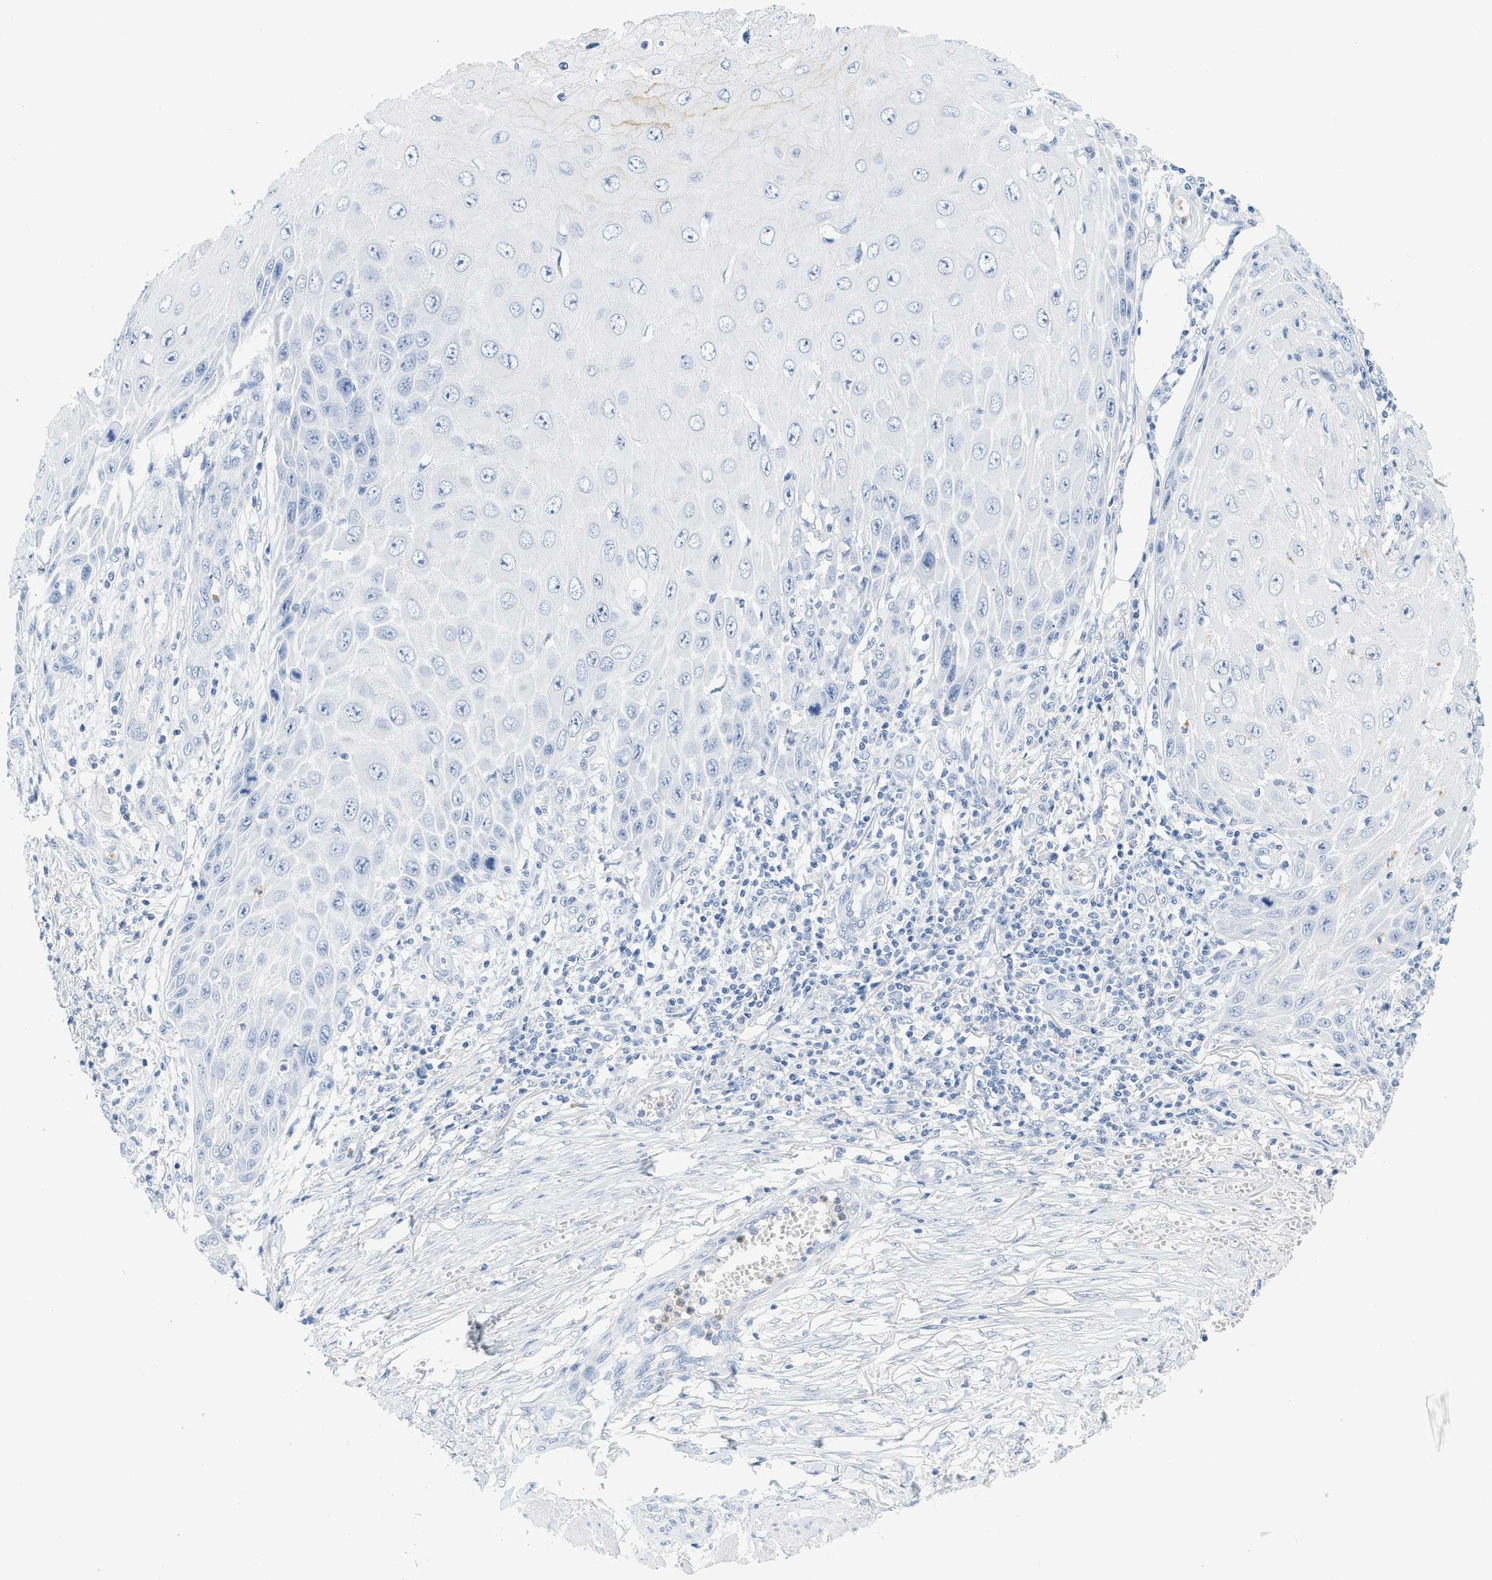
{"staining": {"intensity": "negative", "quantity": "none", "location": "none"}, "tissue": "skin cancer", "cell_type": "Tumor cells", "image_type": "cancer", "snomed": [{"axis": "morphology", "description": "Squamous cell carcinoma, NOS"}, {"axis": "topography", "description": "Skin"}], "caption": "Histopathology image shows no protein staining in tumor cells of skin squamous cell carcinoma tissue. (Stains: DAB immunohistochemistry with hematoxylin counter stain, Microscopy: brightfield microscopy at high magnification).", "gene": "LCN2", "patient": {"sex": "female", "age": 73}}